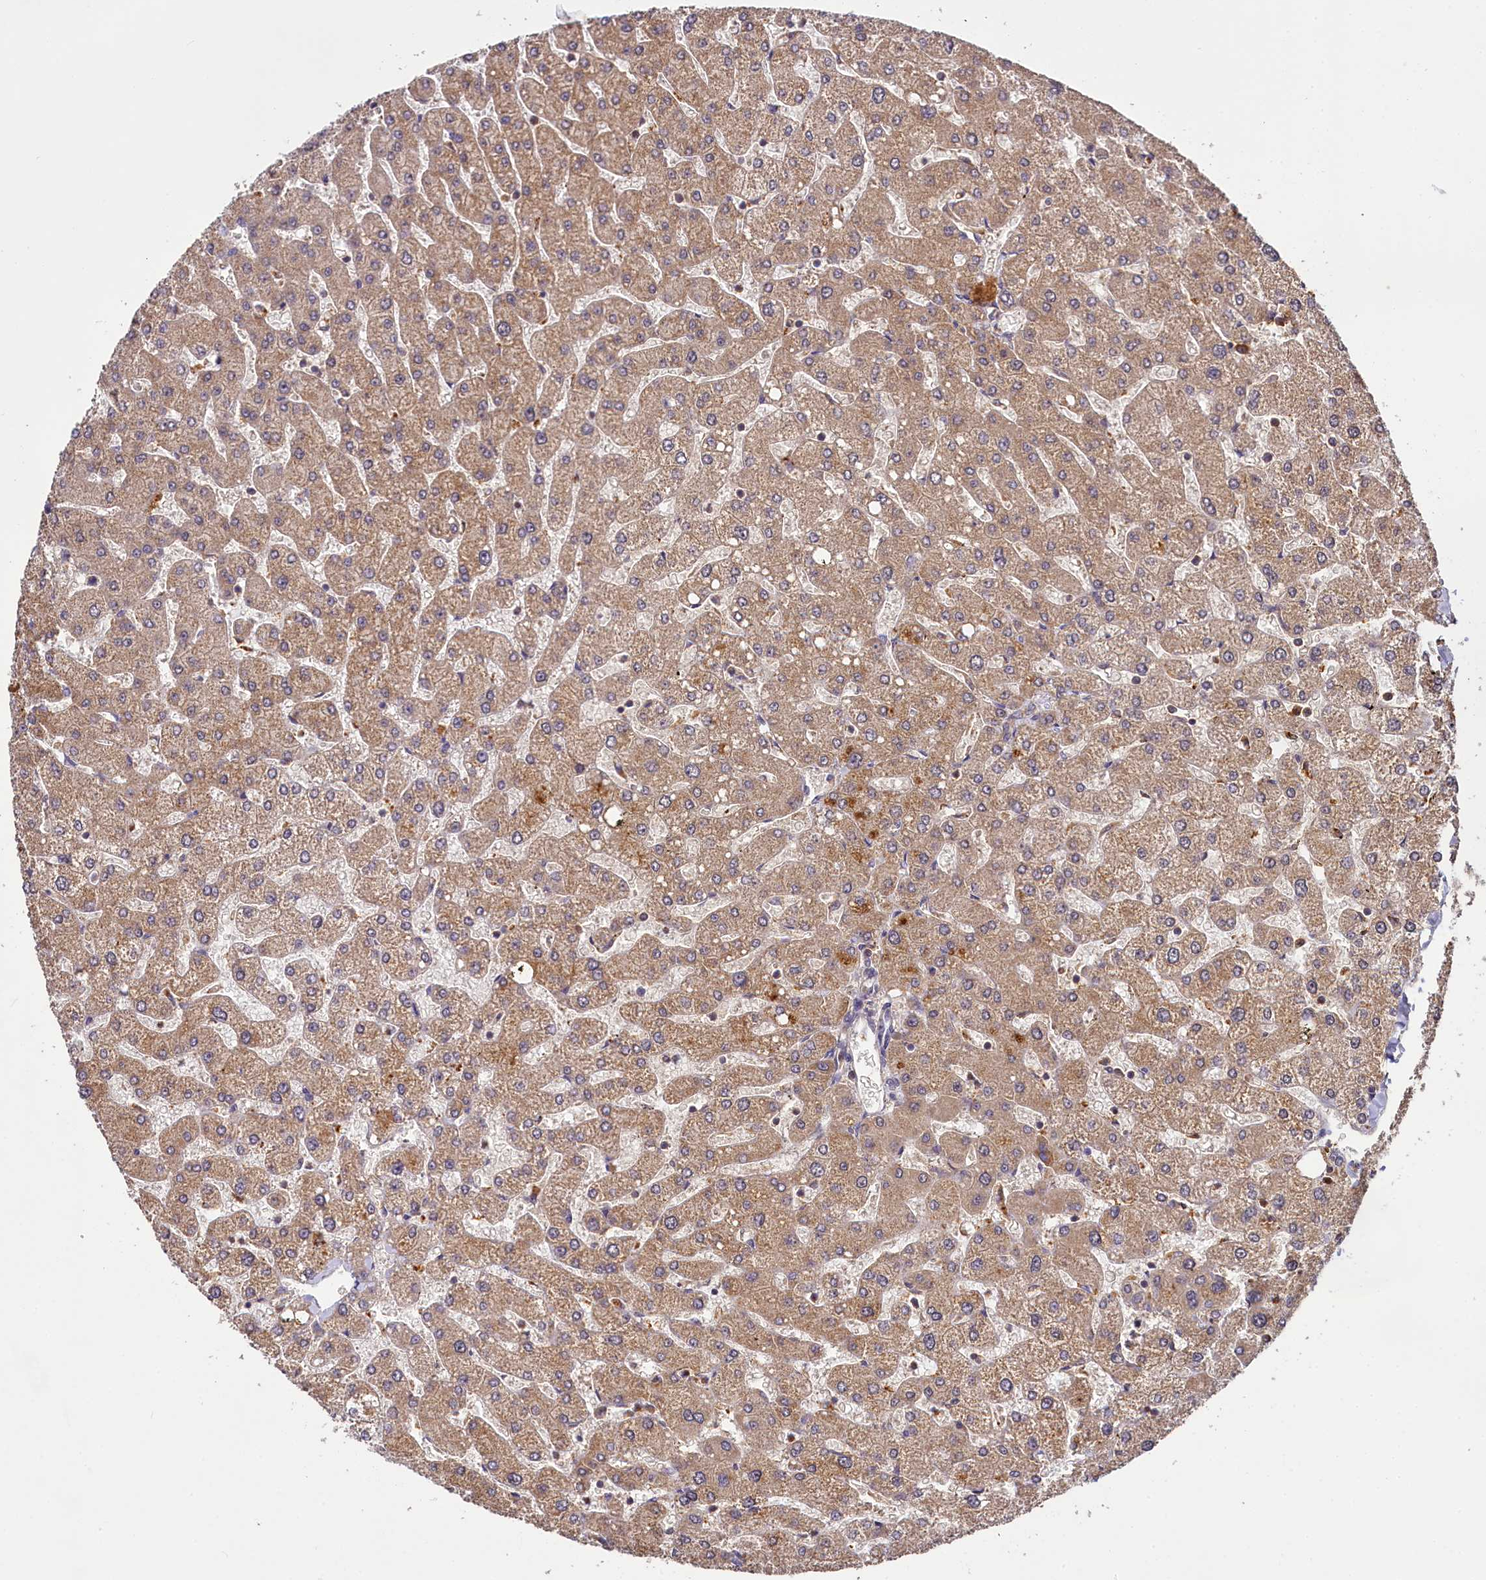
{"staining": {"intensity": "negative", "quantity": "none", "location": "none"}, "tissue": "liver", "cell_type": "Cholangiocytes", "image_type": "normal", "snomed": [{"axis": "morphology", "description": "Normal tissue, NOS"}, {"axis": "topography", "description": "Liver"}], "caption": "Immunohistochemistry (IHC) photomicrograph of normal liver stained for a protein (brown), which shows no staining in cholangiocytes. (Immunohistochemistry, brightfield microscopy, high magnification).", "gene": "TMEM39A", "patient": {"sex": "male", "age": 55}}